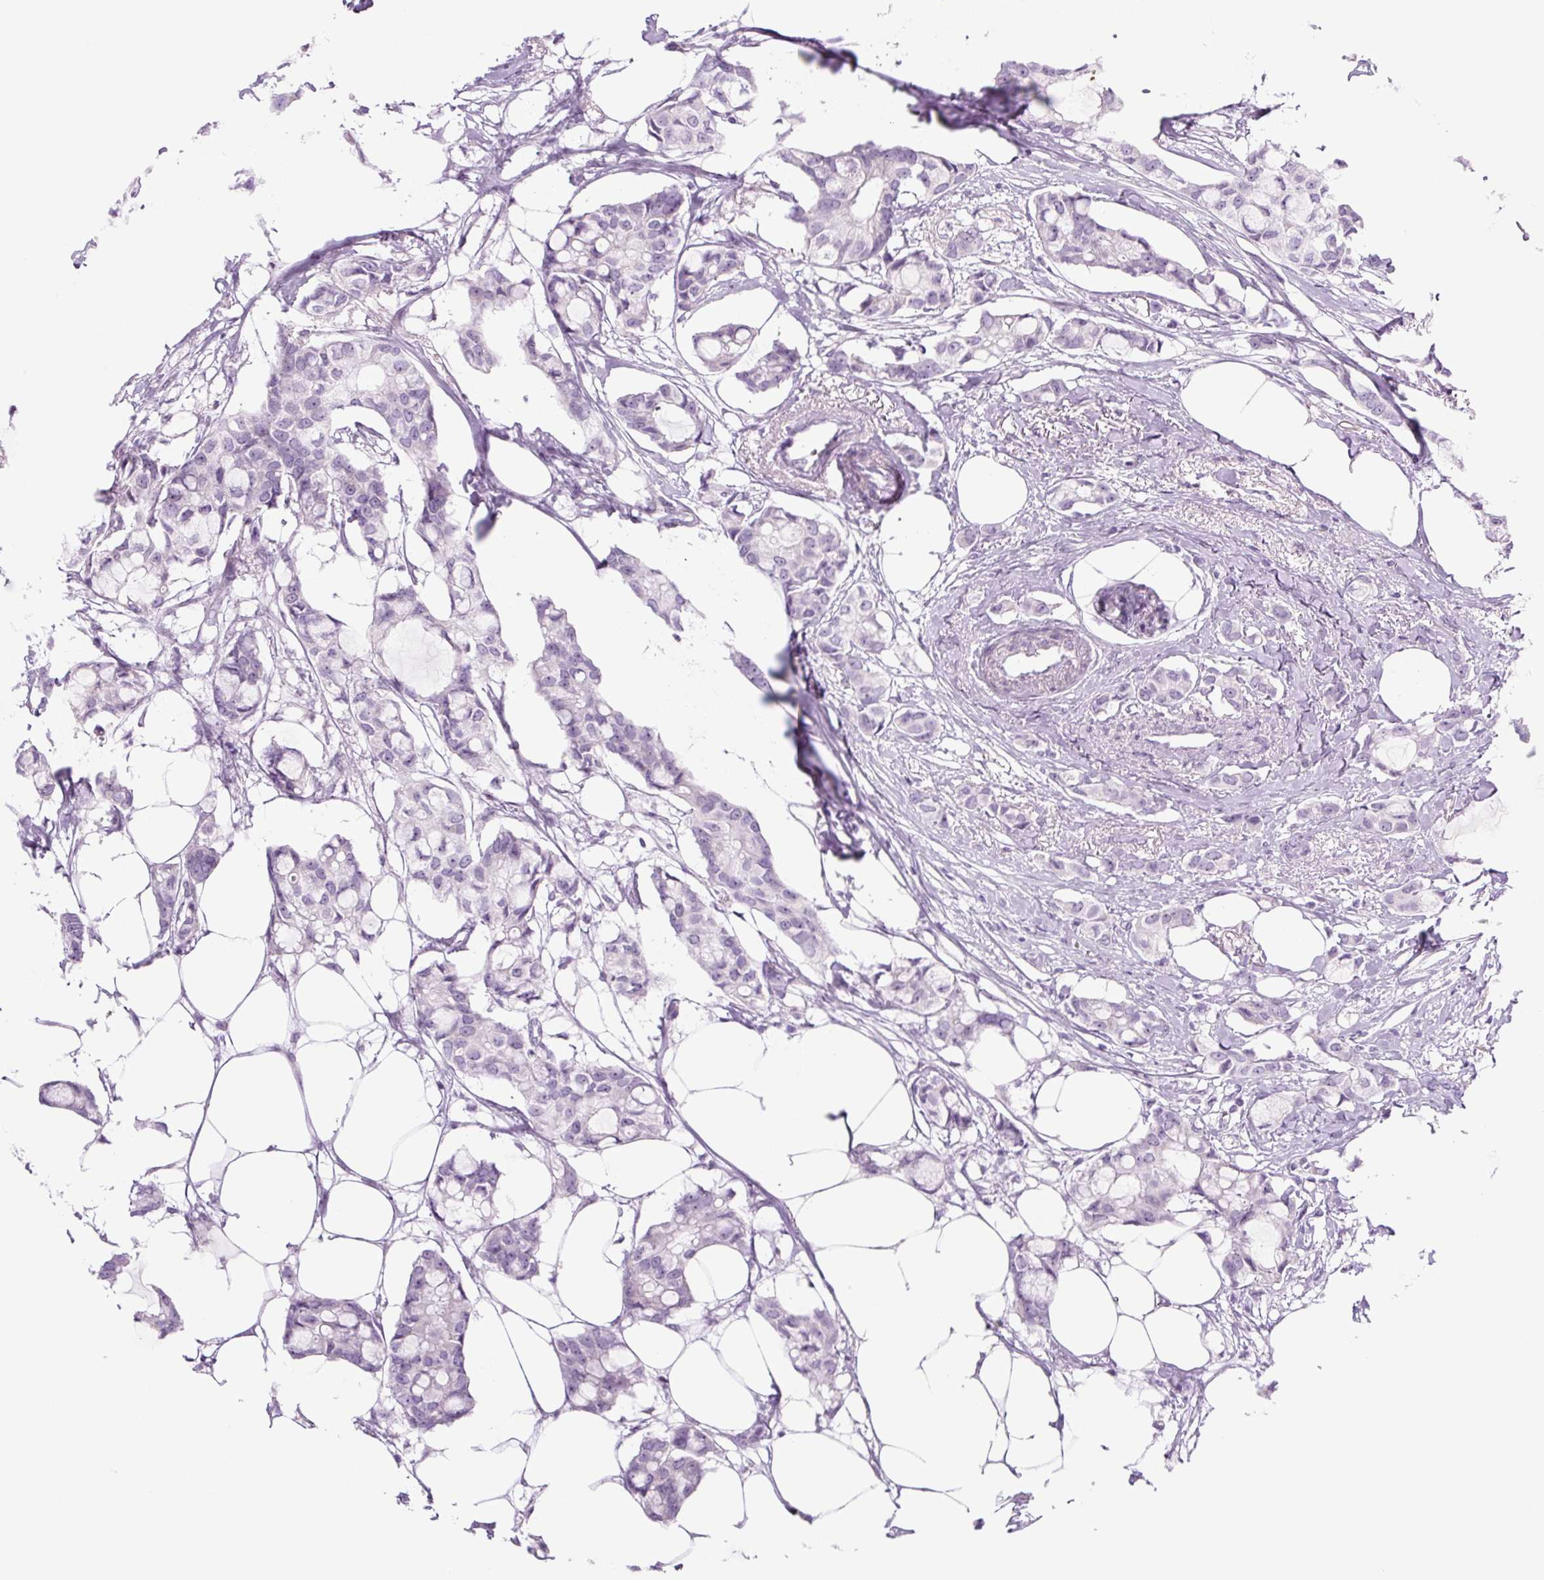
{"staining": {"intensity": "negative", "quantity": "none", "location": "none"}, "tissue": "breast cancer", "cell_type": "Tumor cells", "image_type": "cancer", "snomed": [{"axis": "morphology", "description": "Duct carcinoma"}, {"axis": "topography", "description": "Breast"}], "caption": "Immunohistochemical staining of human breast invasive ductal carcinoma shows no significant expression in tumor cells.", "gene": "RRS1", "patient": {"sex": "female", "age": 73}}